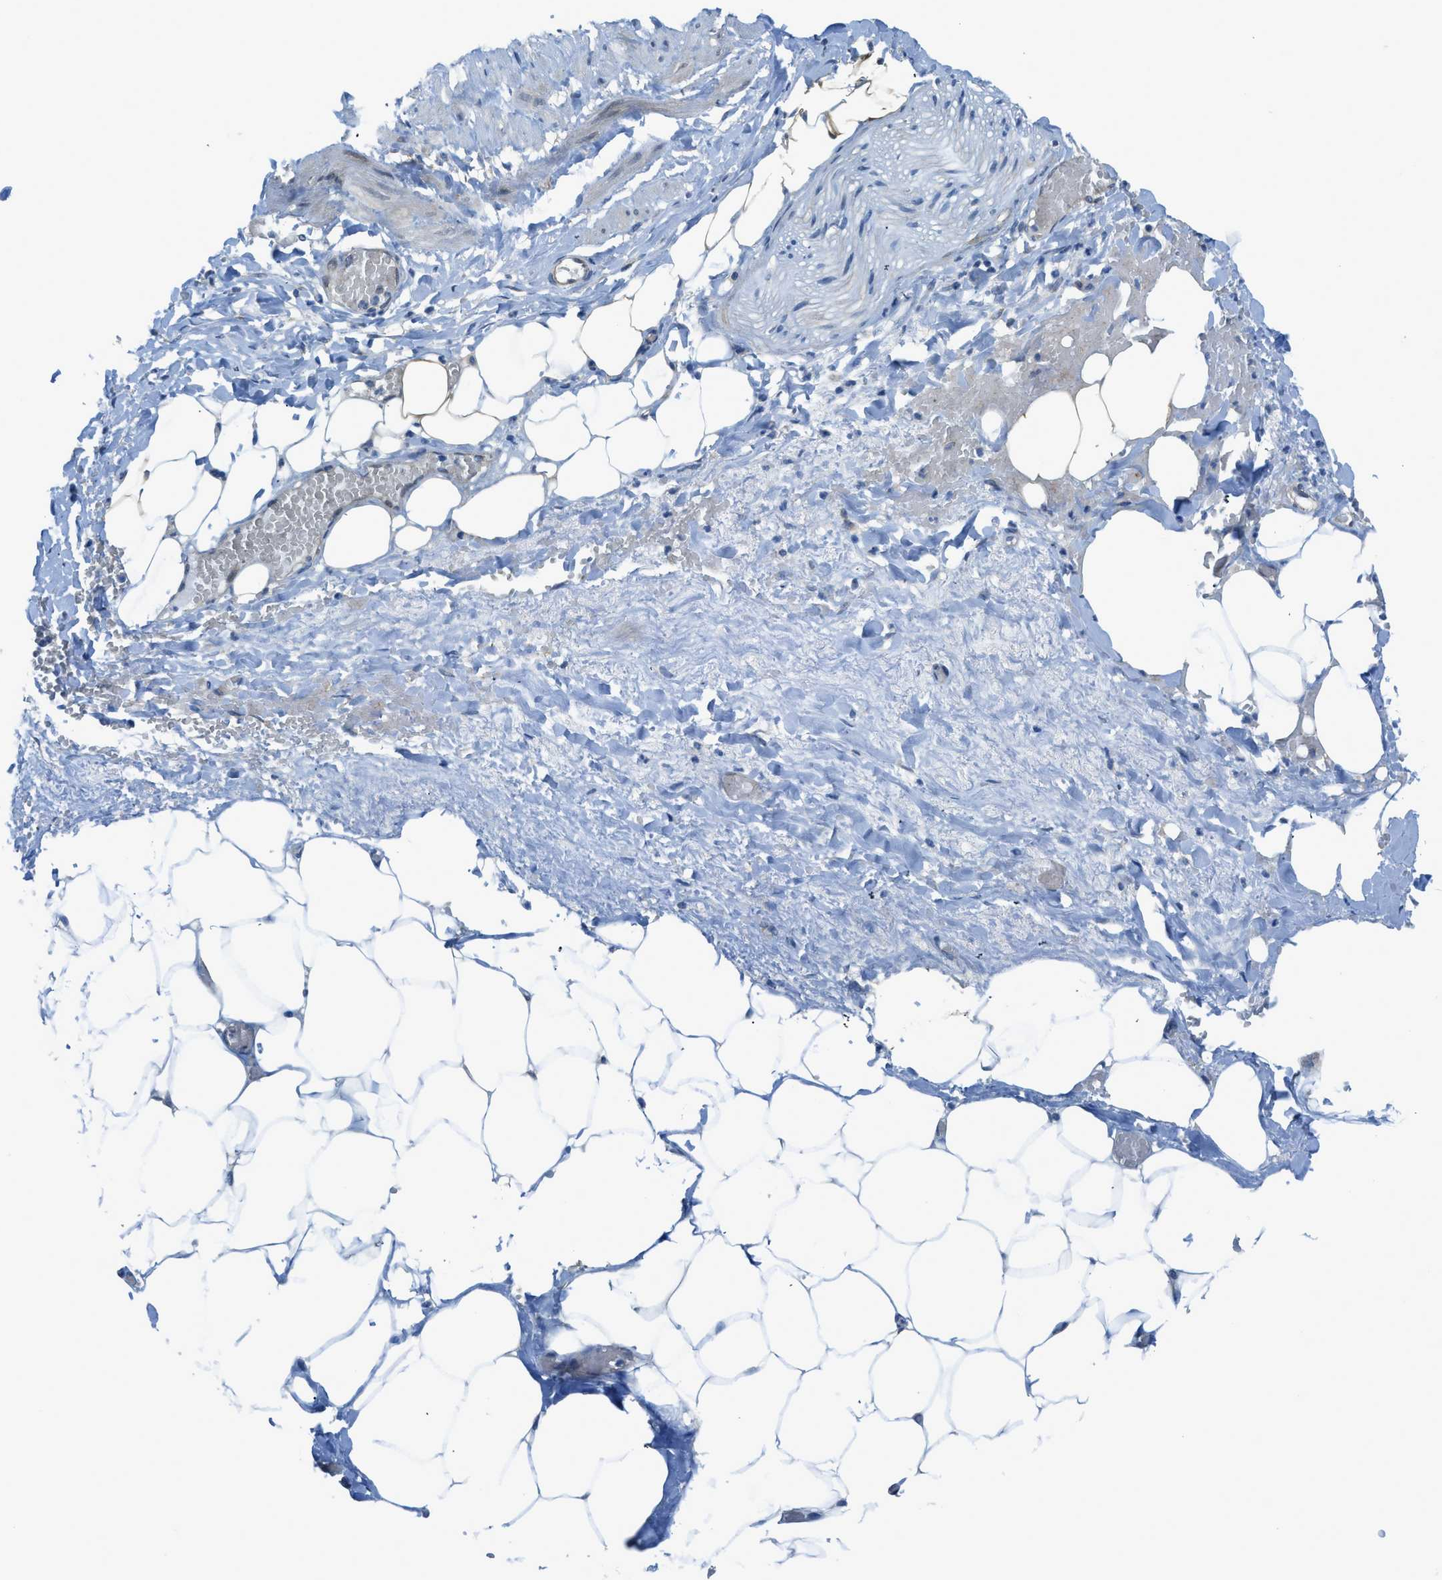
{"staining": {"intensity": "negative", "quantity": "none", "location": "none"}, "tissue": "adipose tissue", "cell_type": "Adipocytes", "image_type": "normal", "snomed": [{"axis": "morphology", "description": "Normal tissue, NOS"}, {"axis": "topography", "description": "Soft tissue"}, {"axis": "topography", "description": "Vascular tissue"}], "caption": "Immunohistochemistry (IHC) histopathology image of normal human adipose tissue stained for a protein (brown), which exhibits no expression in adipocytes. Brightfield microscopy of IHC stained with DAB (3,3'-diaminobenzidine) (brown) and hematoxylin (blue), captured at high magnification.", "gene": "PRKN", "patient": {"sex": "female", "age": 35}}